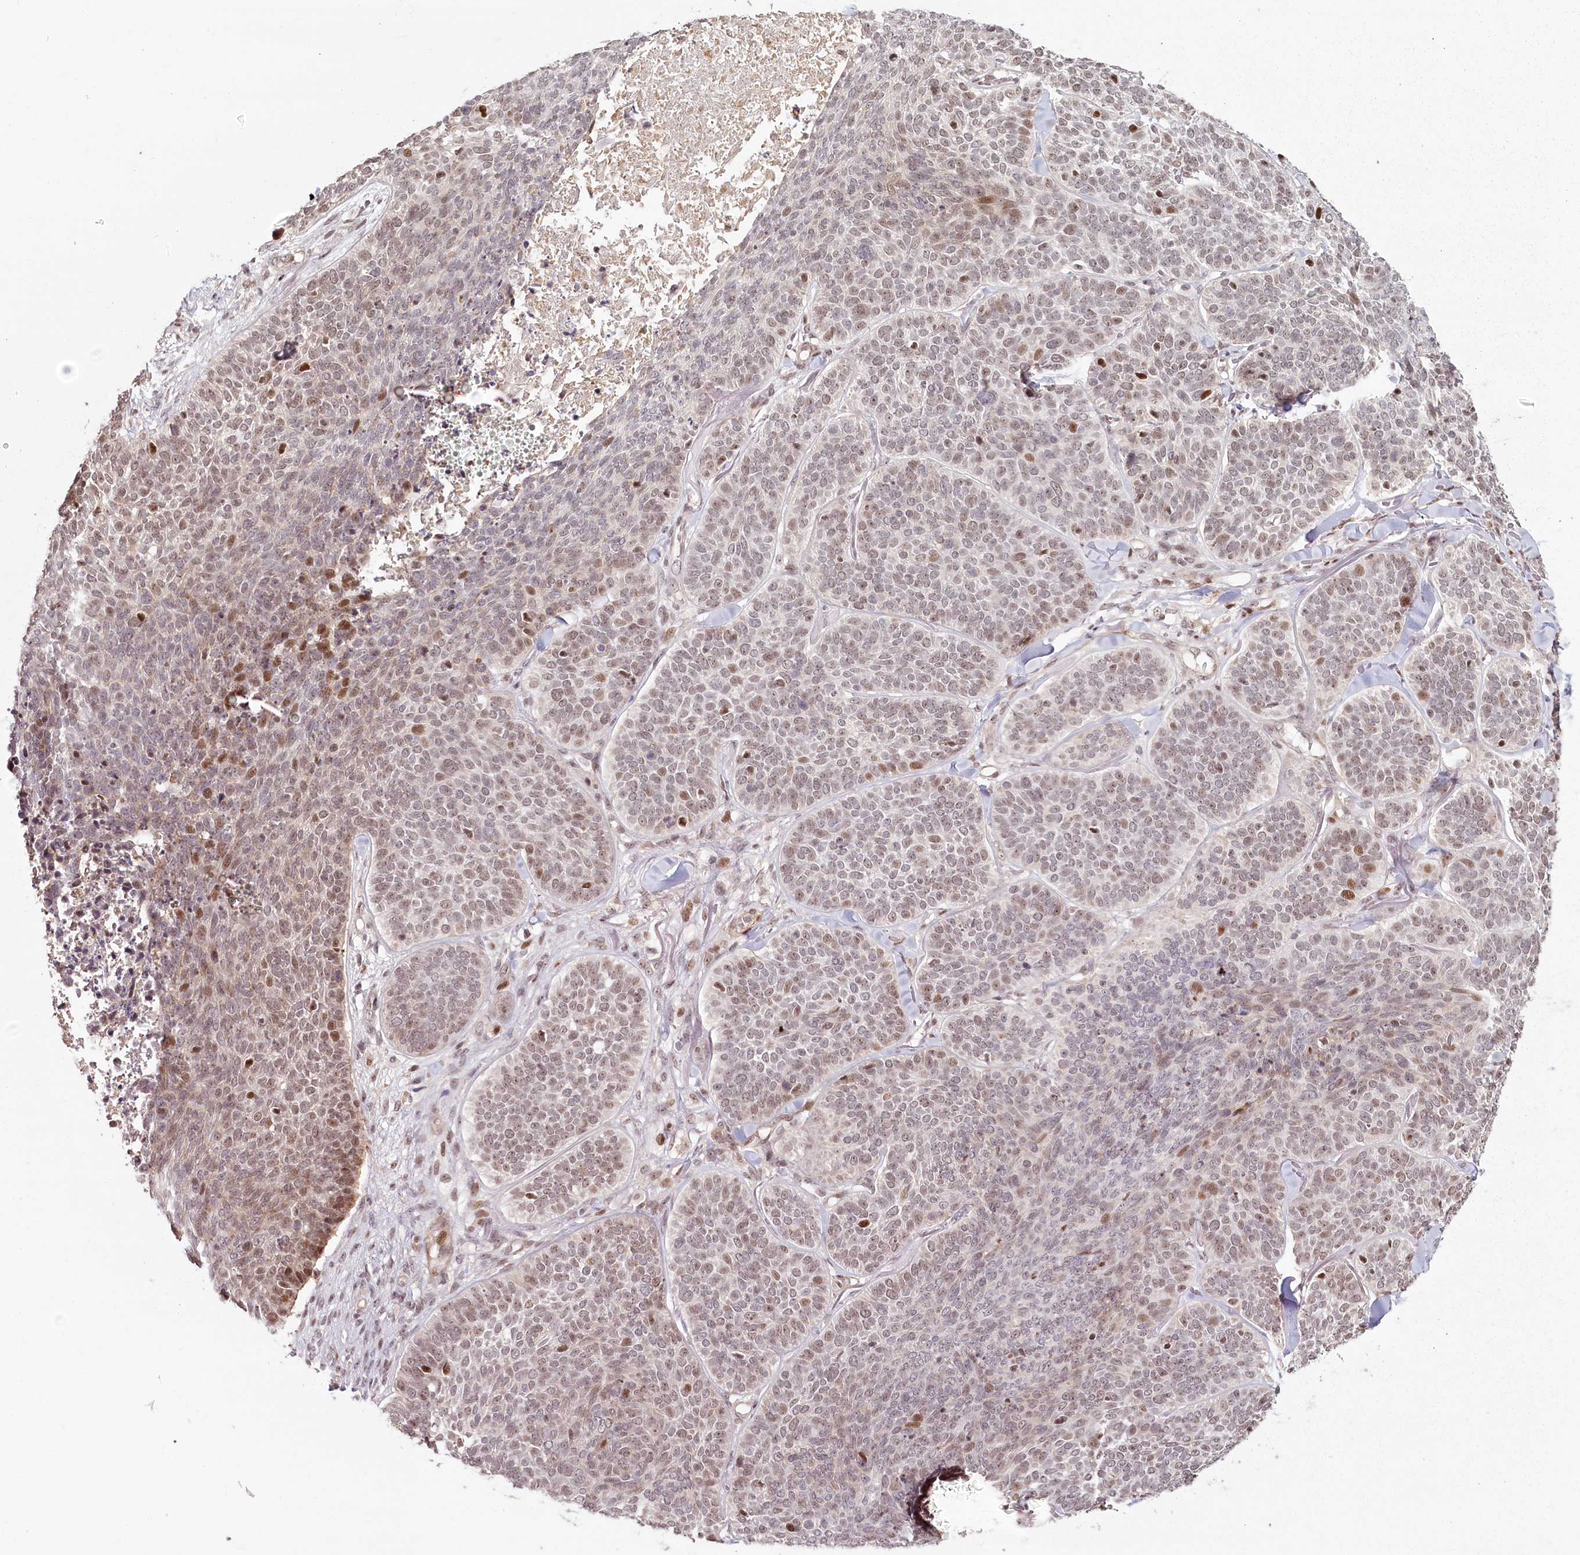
{"staining": {"intensity": "moderate", "quantity": "<25%", "location": "nuclear"}, "tissue": "skin cancer", "cell_type": "Tumor cells", "image_type": "cancer", "snomed": [{"axis": "morphology", "description": "Basal cell carcinoma"}, {"axis": "topography", "description": "Skin"}], "caption": "Immunohistochemical staining of skin cancer (basal cell carcinoma) demonstrates low levels of moderate nuclear protein positivity in about <25% of tumor cells. Immunohistochemistry (ihc) stains the protein in brown and the nuclei are stained blue.", "gene": "FAM204A", "patient": {"sex": "male", "age": 85}}